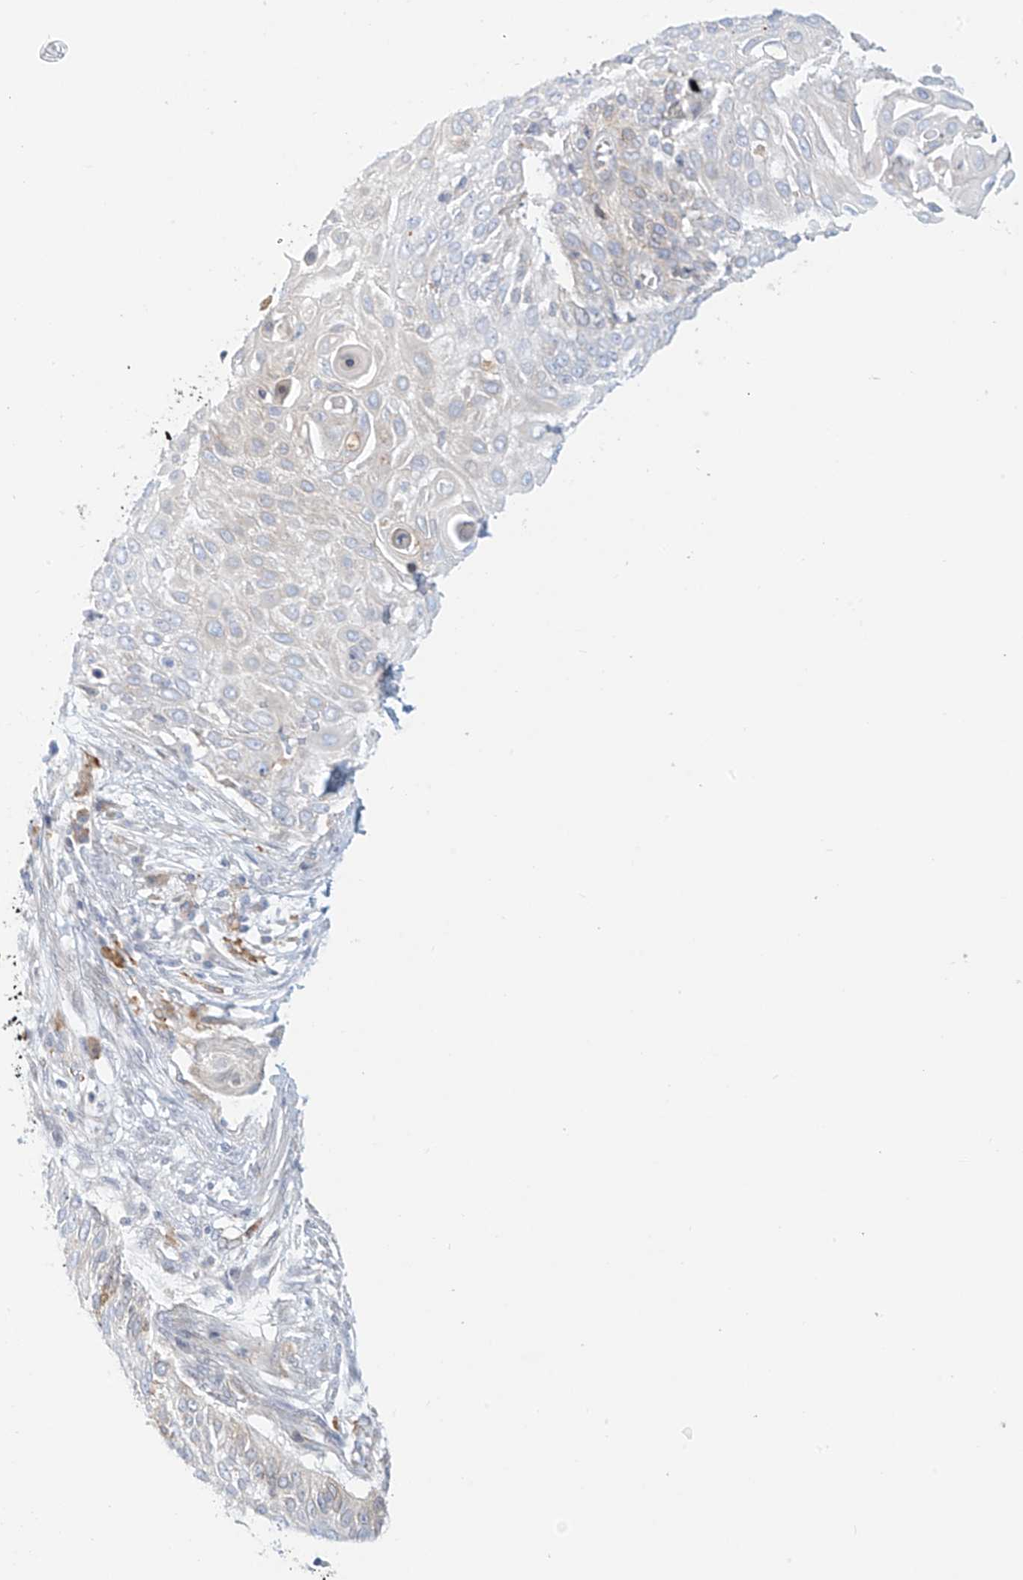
{"staining": {"intensity": "negative", "quantity": "none", "location": "none"}, "tissue": "cervical cancer", "cell_type": "Tumor cells", "image_type": "cancer", "snomed": [{"axis": "morphology", "description": "Squamous cell carcinoma, NOS"}, {"axis": "topography", "description": "Cervix"}], "caption": "Cervical cancer was stained to show a protein in brown. There is no significant positivity in tumor cells.", "gene": "PCYOX1", "patient": {"sex": "female", "age": 39}}